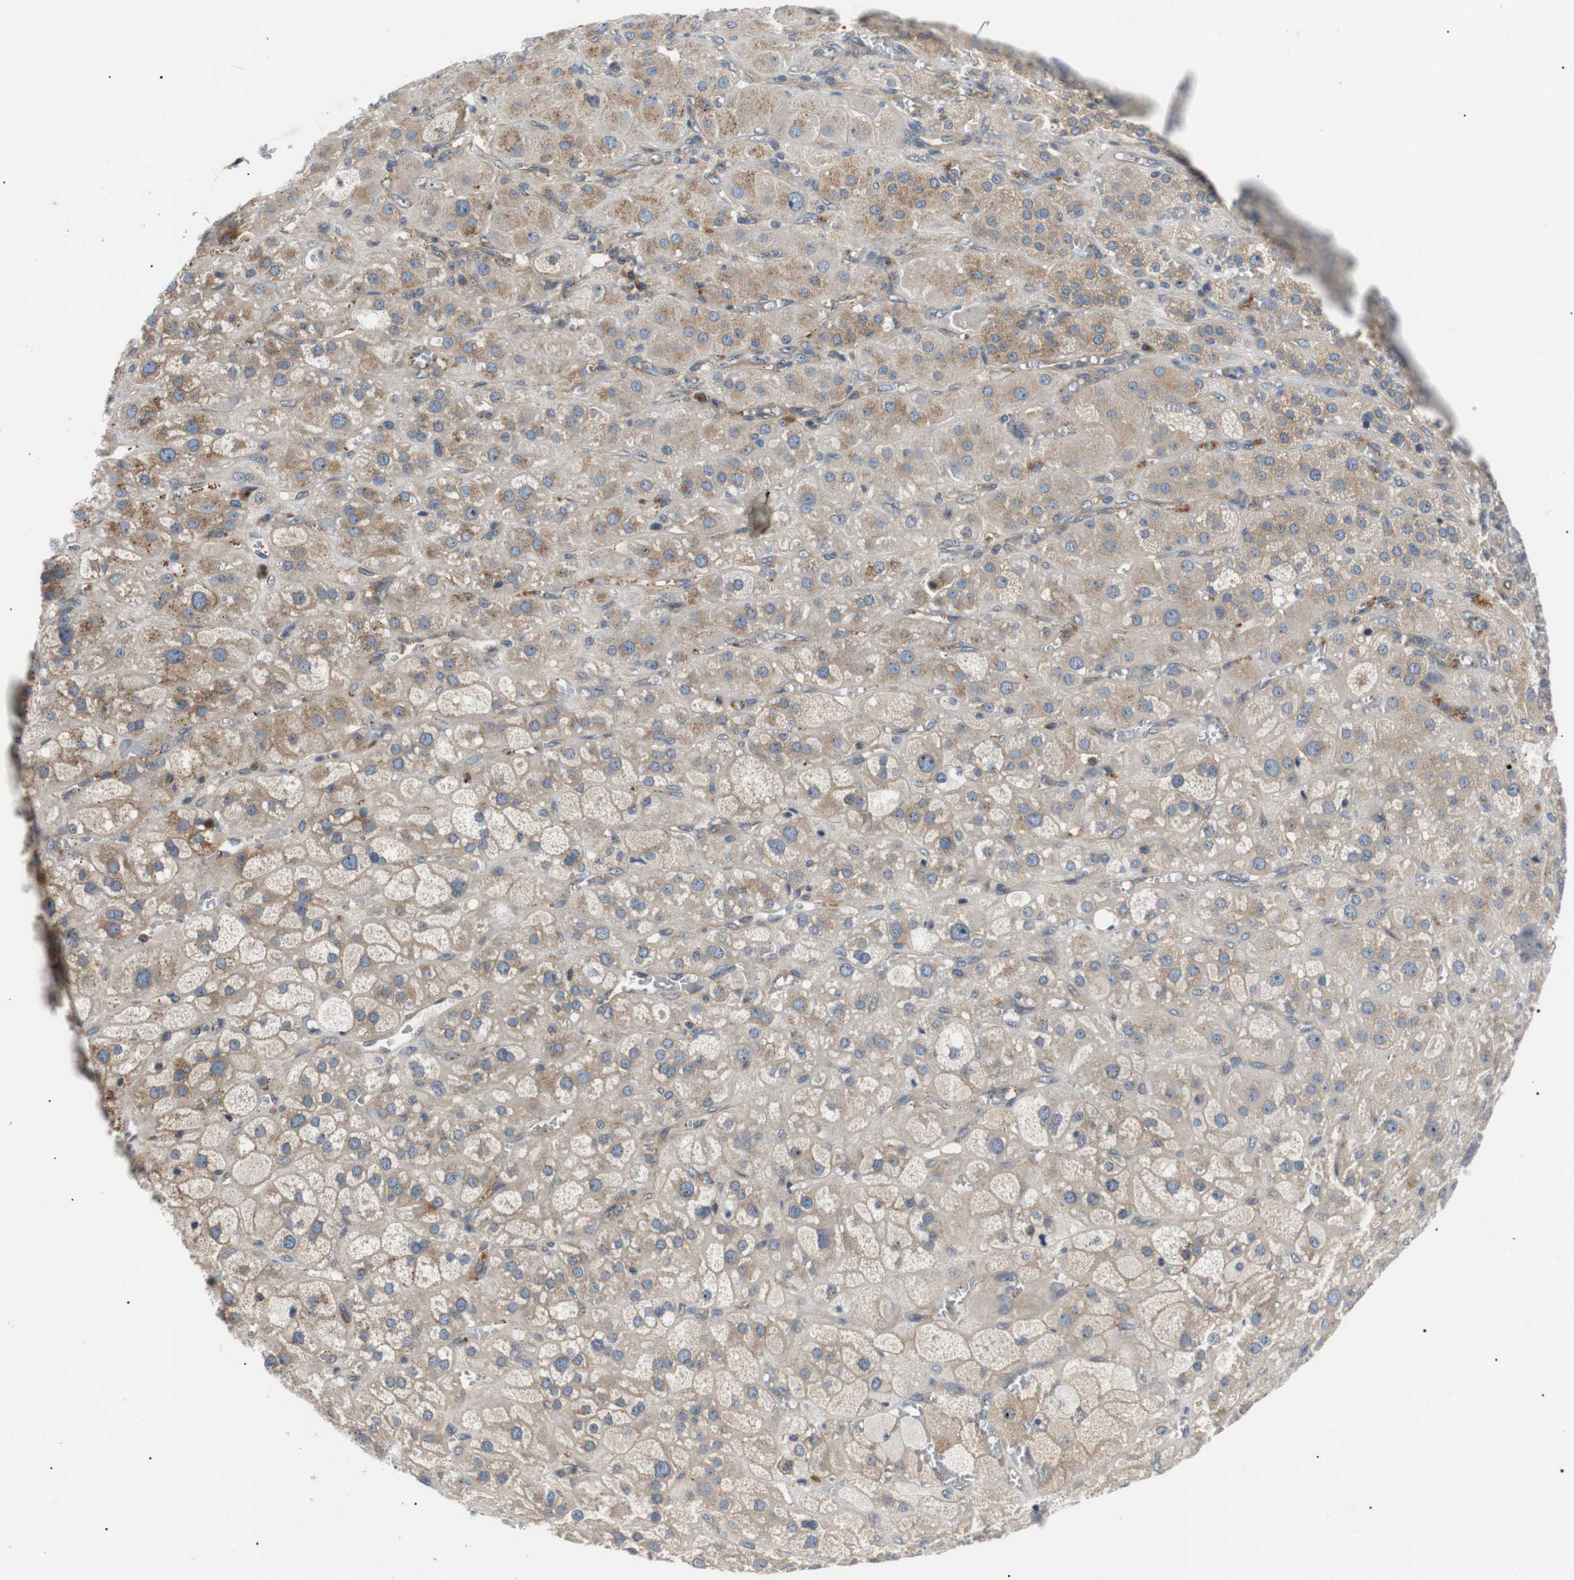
{"staining": {"intensity": "weak", "quantity": ">75%", "location": "cytoplasmic/membranous"}, "tissue": "adrenal gland", "cell_type": "Glandular cells", "image_type": "normal", "snomed": [{"axis": "morphology", "description": "Normal tissue, NOS"}, {"axis": "topography", "description": "Adrenal gland"}], "caption": "Unremarkable adrenal gland was stained to show a protein in brown. There is low levels of weak cytoplasmic/membranous expression in about >75% of glandular cells. (brown staining indicates protein expression, while blue staining denotes nuclei).", "gene": "DIPK1A", "patient": {"sex": "female", "age": 47}}